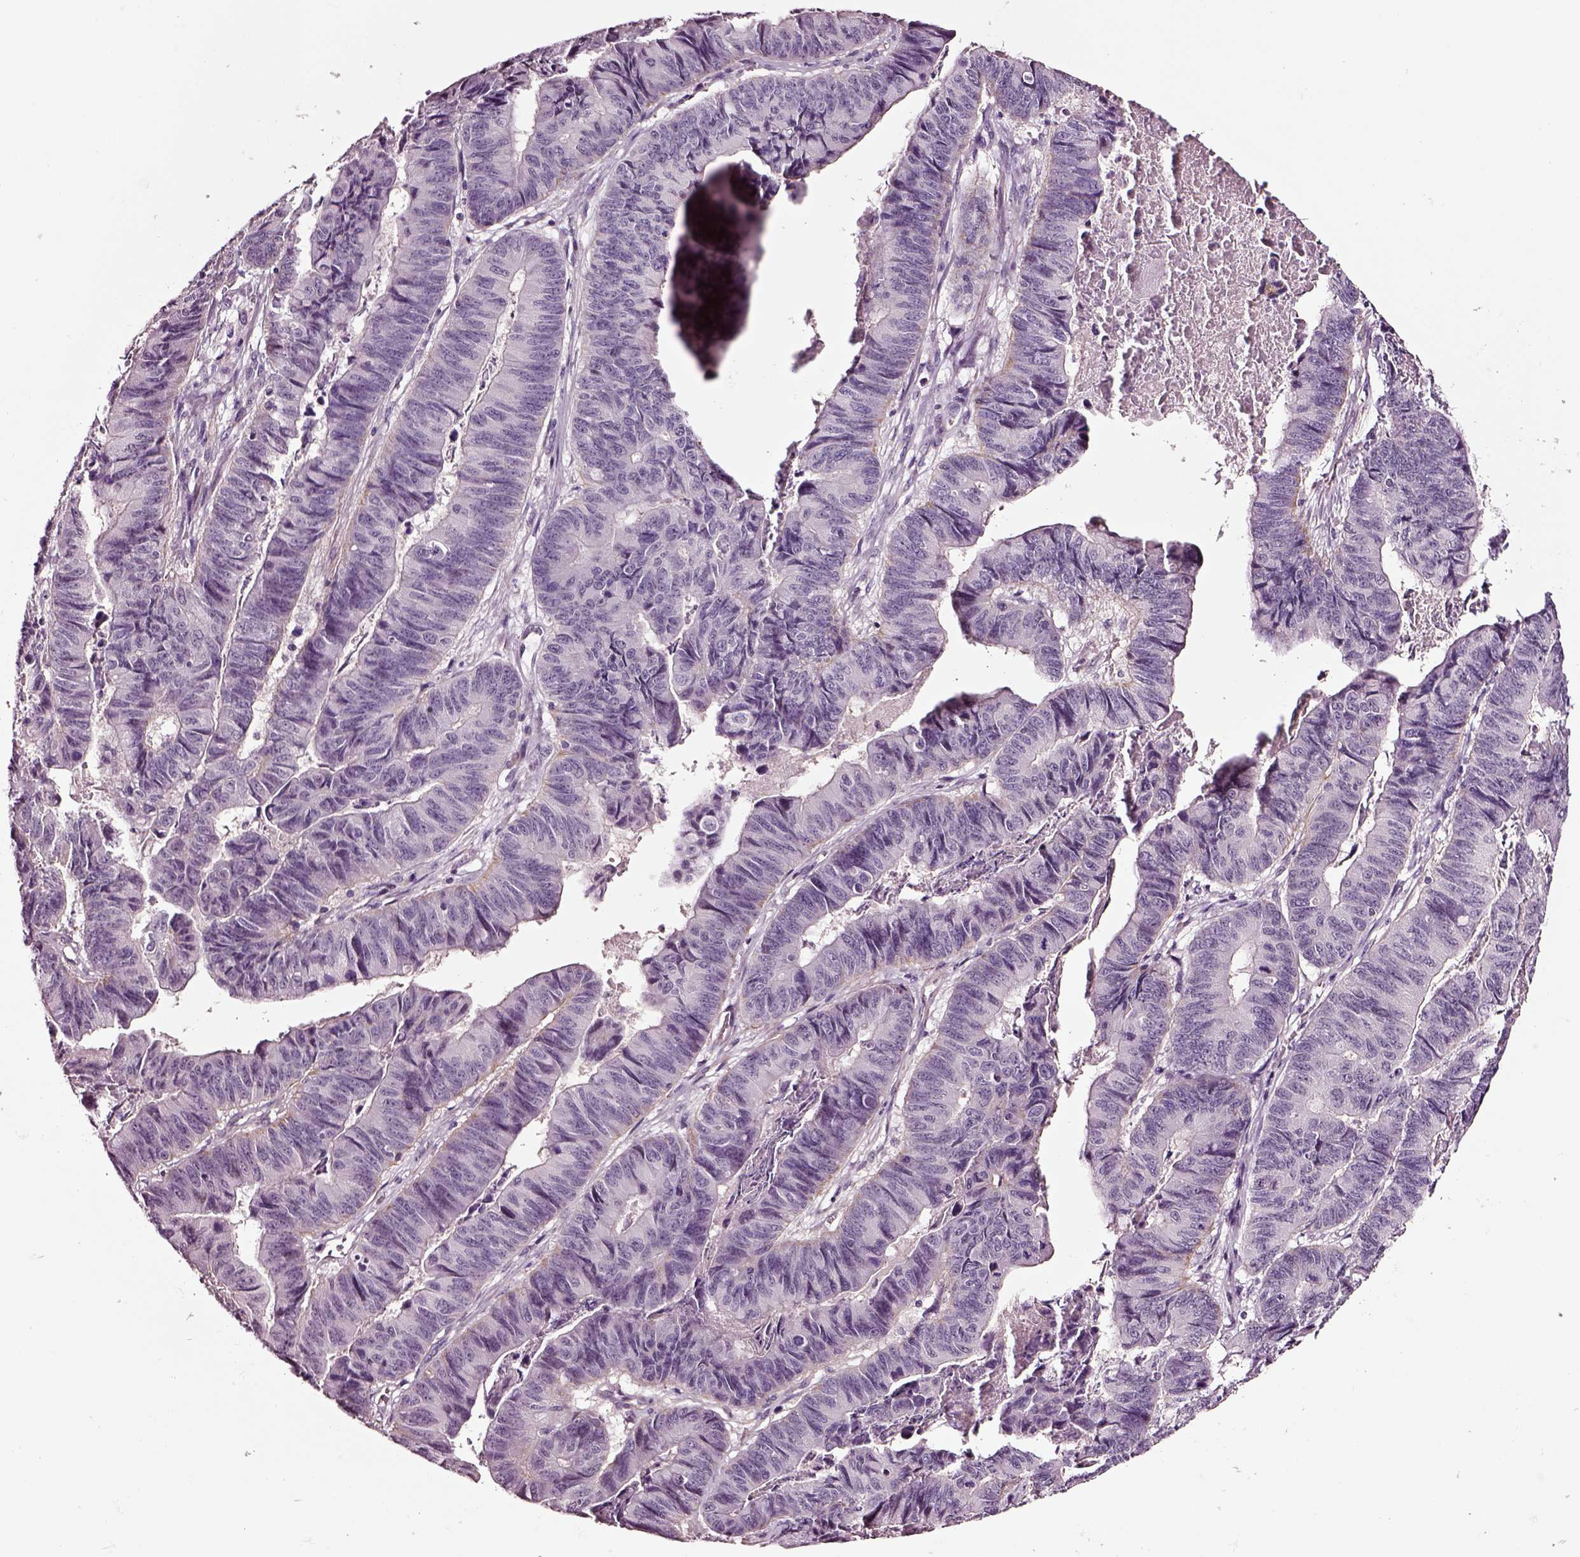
{"staining": {"intensity": "negative", "quantity": "none", "location": "none"}, "tissue": "stomach cancer", "cell_type": "Tumor cells", "image_type": "cancer", "snomed": [{"axis": "morphology", "description": "Adenocarcinoma, NOS"}, {"axis": "topography", "description": "Stomach, lower"}], "caption": "Immunohistochemical staining of human stomach cancer (adenocarcinoma) exhibits no significant staining in tumor cells.", "gene": "SOX10", "patient": {"sex": "male", "age": 77}}